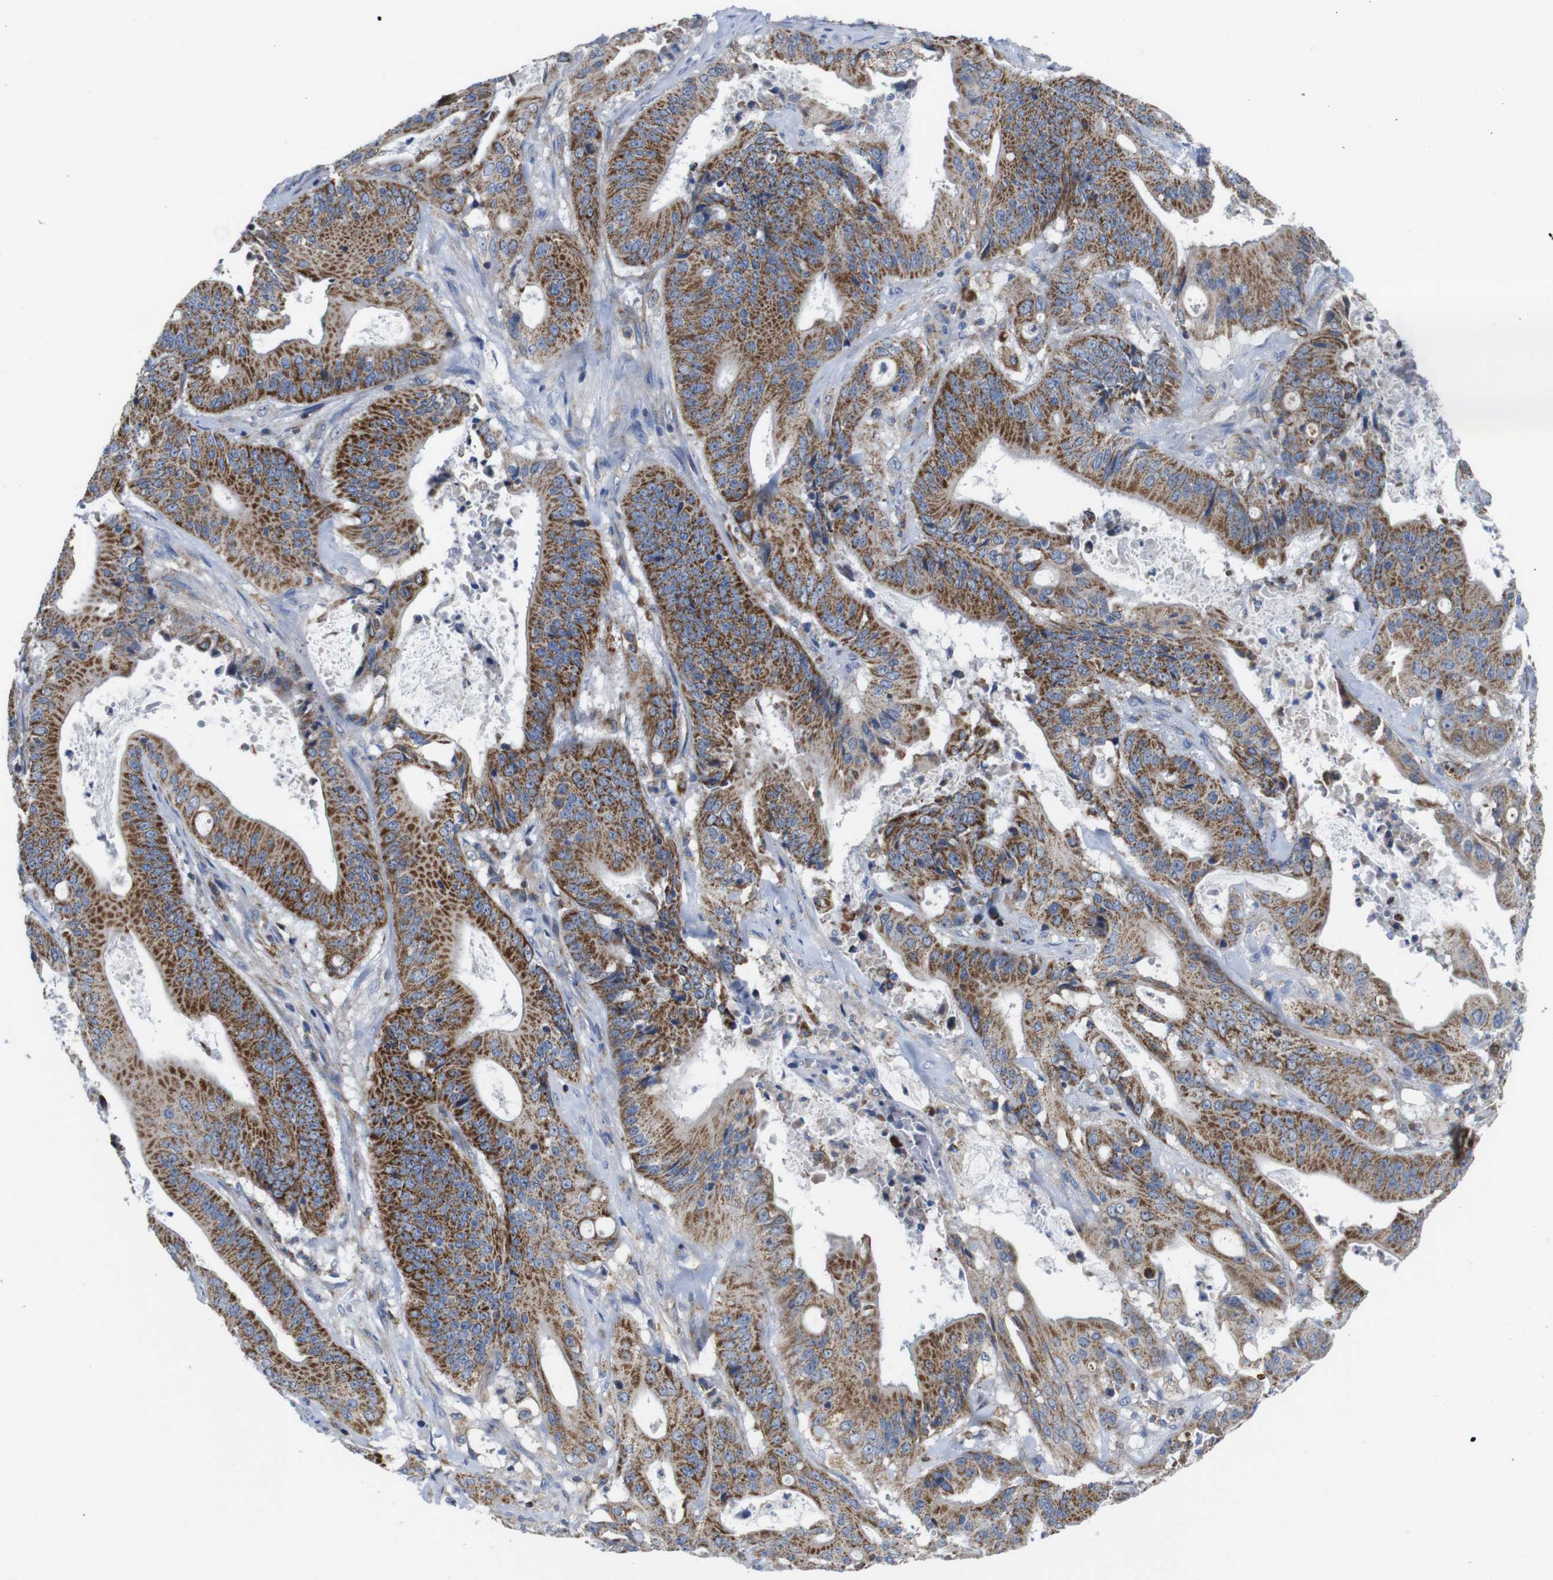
{"staining": {"intensity": "strong", "quantity": ">75%", "location": "cytoplasmic/membranous"}, "tissue": "pancreatic cancer", "cell_type": "Tumor cells", "image_type": "cancer", "snomed": [{"axis": "morphology", "description": "Normal tissue, NOS"}, {"axis": "topography", "description": "Lymph node"}], "caption": "Tumor cells show strong cytoplasmic/membranous staining in about >75% of cells in pancreatic cancer.", "gene": "PDCD1LG2", "patient": {"sex": "male", "age": 62}}